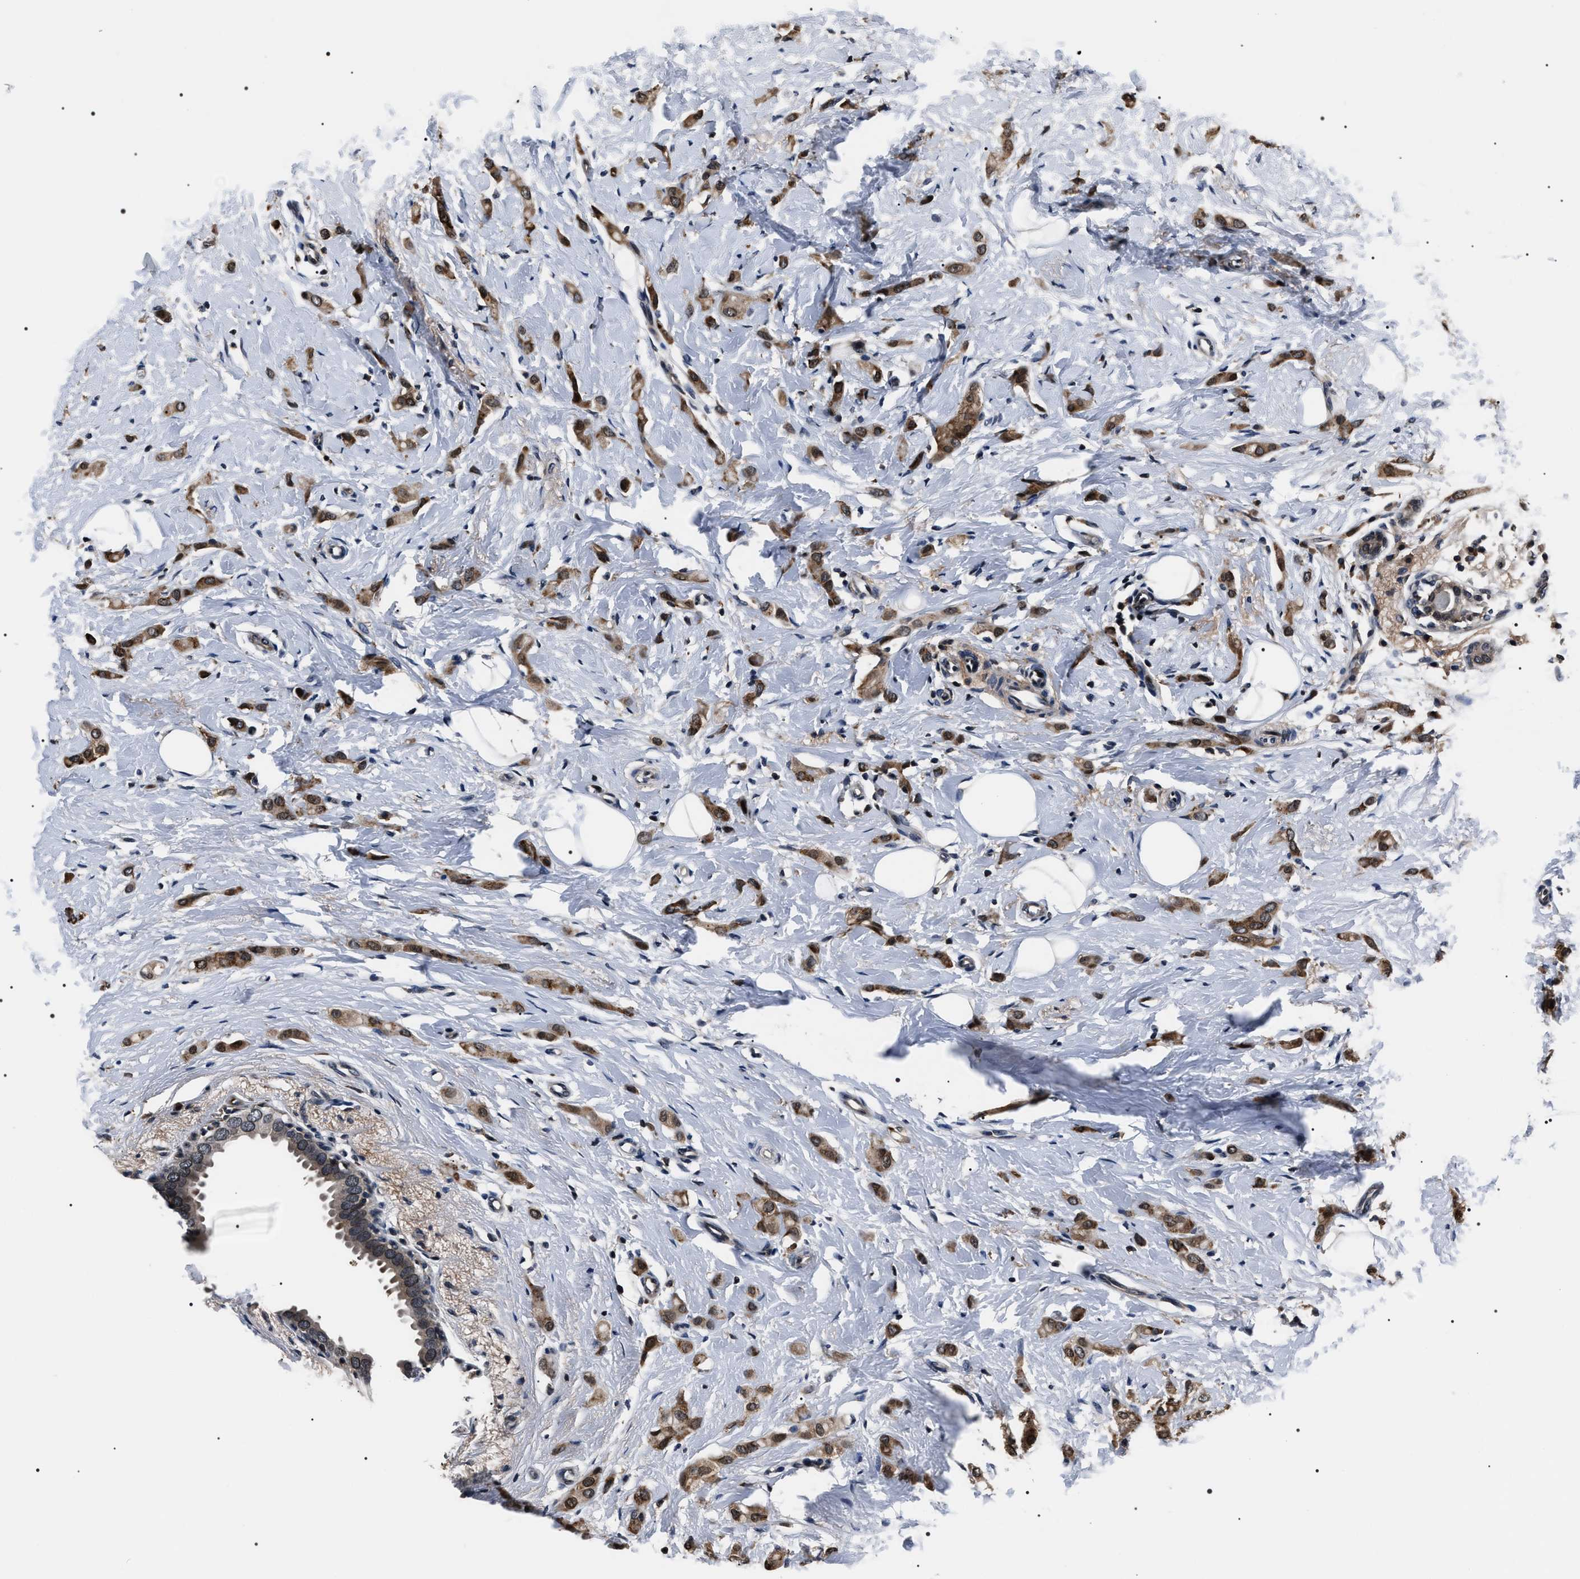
{"staining": {"intensity": "strong", "quantity": ">75%", "location": "cytoplasmic/membranous,nuclear"}, "tissue": "breast cancer", "cell_type": "Tumor cells", "image_type": "cancer", "snomed": [{"axis": "morphology", "description": "Lobular carcinoma"}, {"axis": "topography", "description": "Breast"}], "caption": "Immunohistochemical staining of human breast cancer reveals high levels of strong cytoplasmic/membranous and nuclear protein staining in about >75% of tumor cells.", "gene": "SIPA1", "patient": {"sex": "female", "age": 55}}